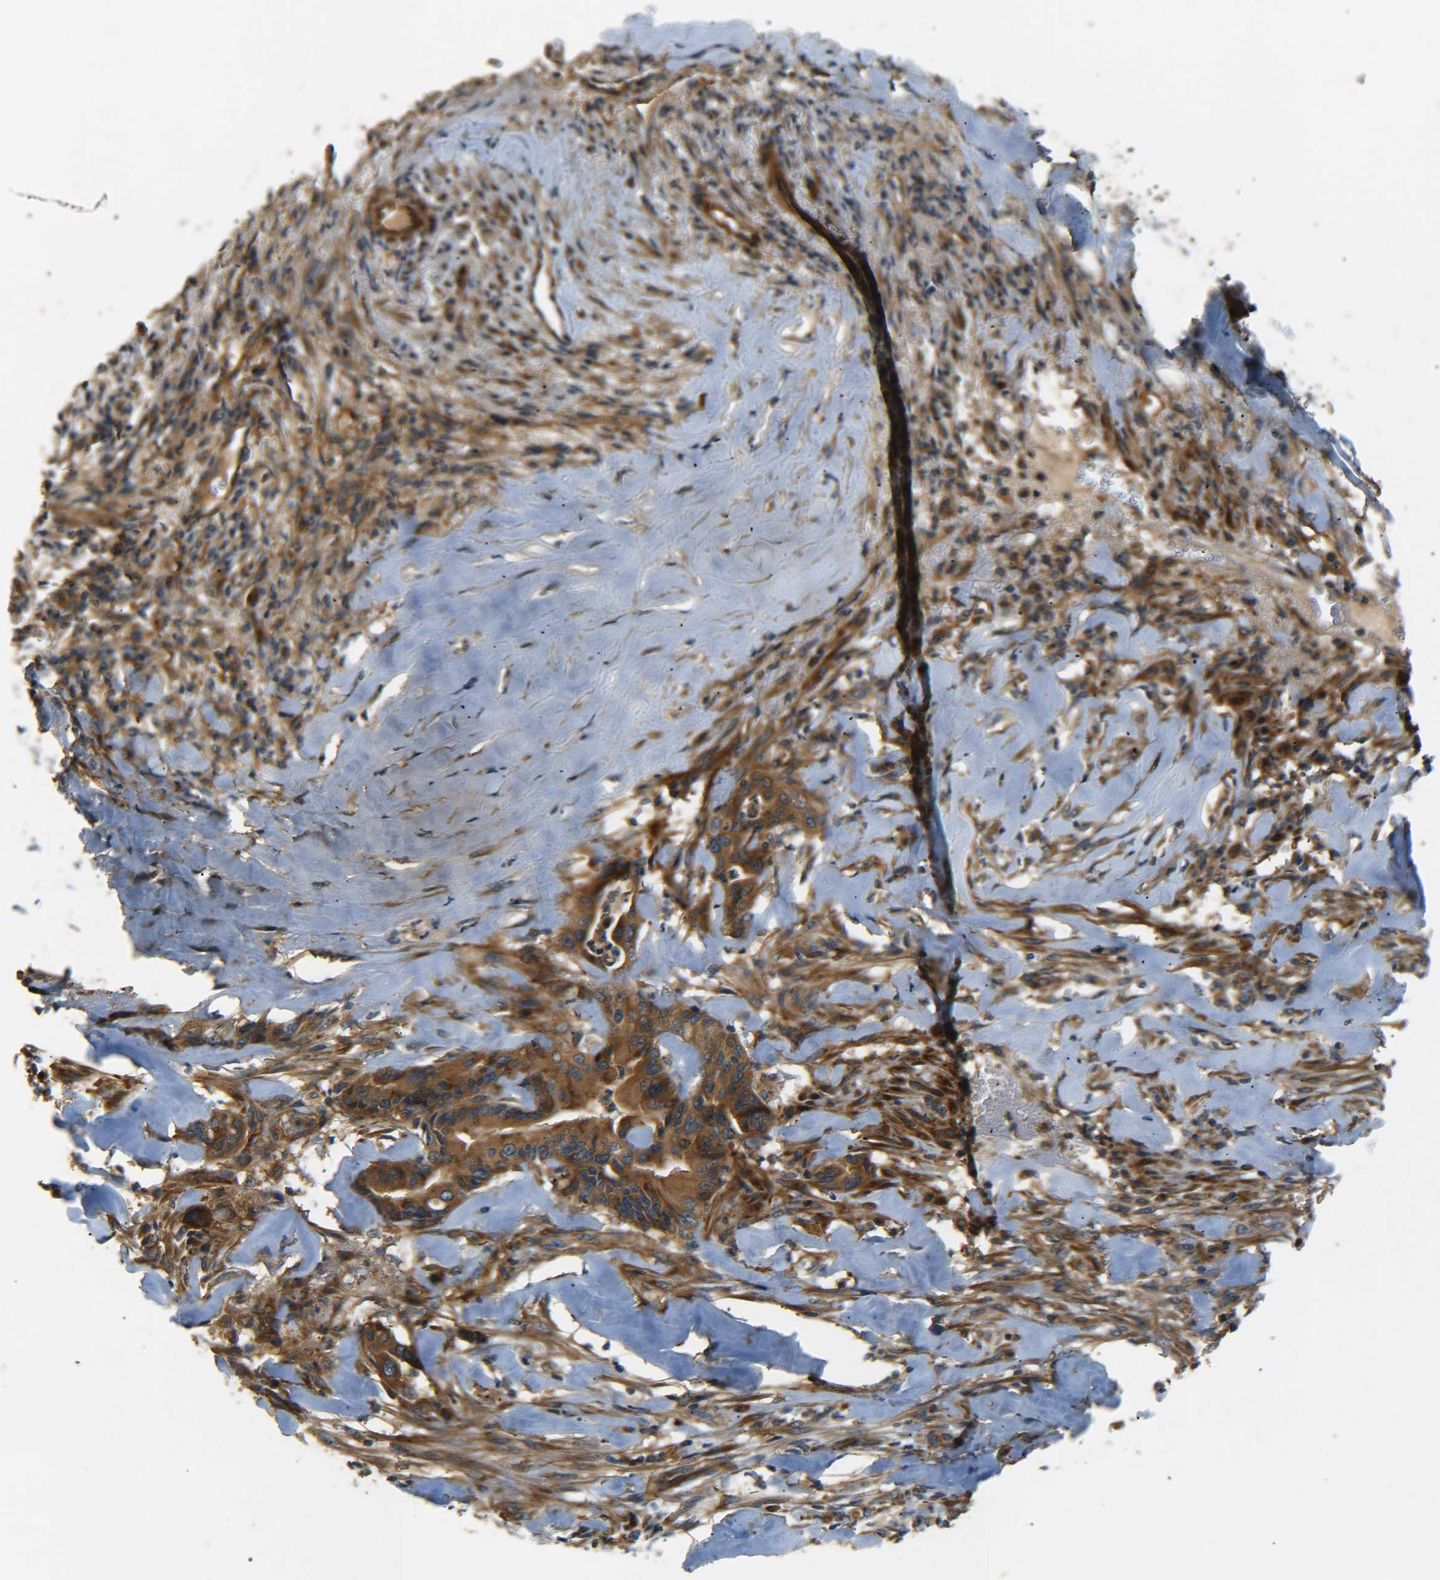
{"staining": {"intensity": "strong", "quantity": ">75%", "location": "cytoplasmic/membranous"}, "tissue": "liver cancer", "cell_type": "Tumor cells", "image_type": "cancer", "snomed": [{"axis": "morphology", "description": "Cholangiocarcinoma"}, {"axis": "topography", "description": "Liver"}], "caption": "High-magnification brightfield microscopy of liver cholangiocarcinoma stained with DAB (3,3'-diaminobenzidine) (brown) and counterstained with hematoxylin (blue). tumor cells exhibit strong cytoplasmic/membranous expression is identified in approximately>75% of cells. Immunohistochemistry stains the protein in brown and the nuclei are stained blue.", "gene": "LRCH3", "patient": {"sex": "female", "age": 67}}